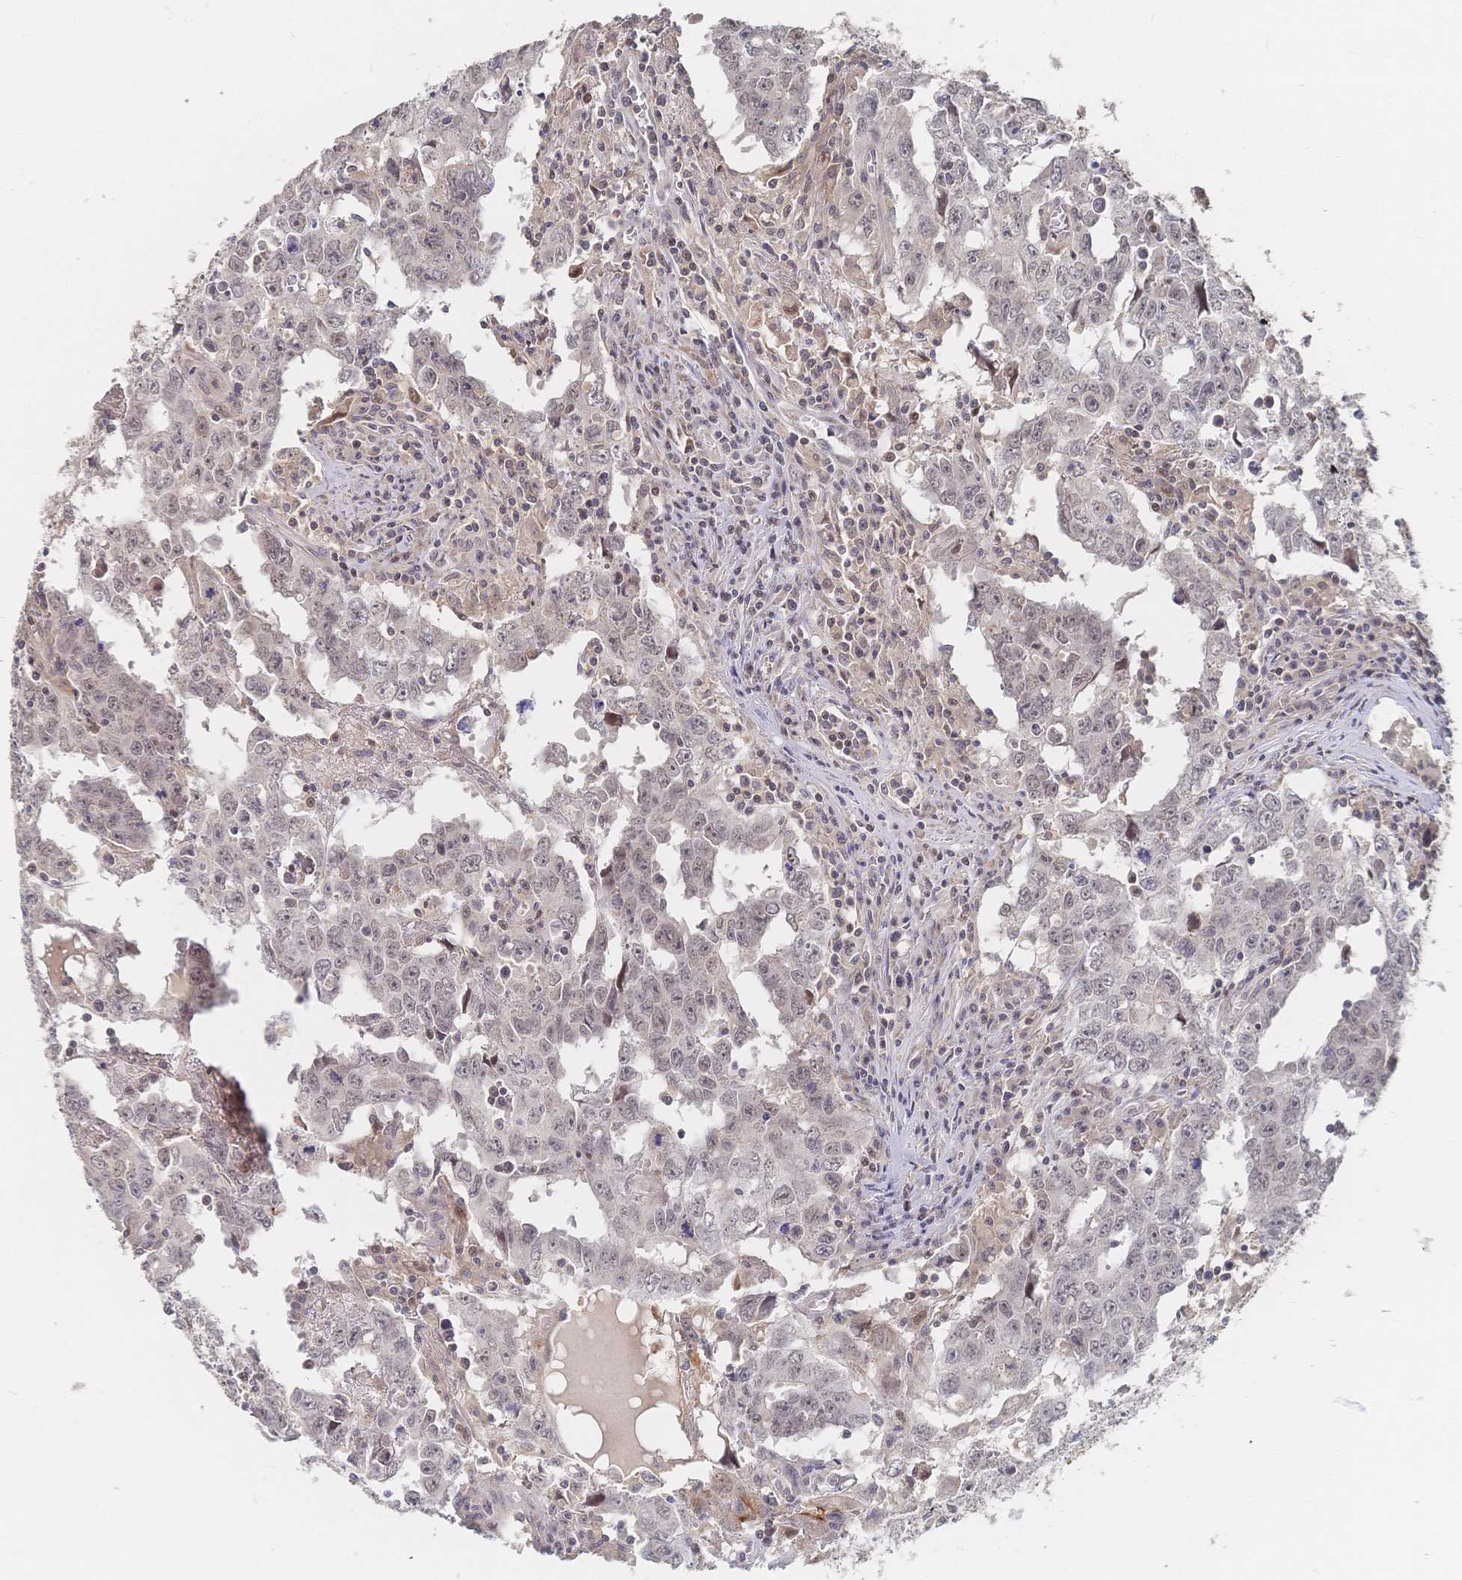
{"staining": {"intensity": "negative", "quantity": "none", "location": "none"}, "tissue": "testis cancer", "cell_type": "Tumor cells", "image_type": "cancer", "snomed": [{"axis": "morphology", "description": "Carcinoma, Embryonal, NOS"}, {"axis": "topography", "description": "Testis"}], "caption": "This is a image of immunohistochemistry staining of testis cancer (embryonal carcinoma), which shows no expression in tumor cells.", "gene": "LRP5", "patient": {"sex": "male", "age": 22}}